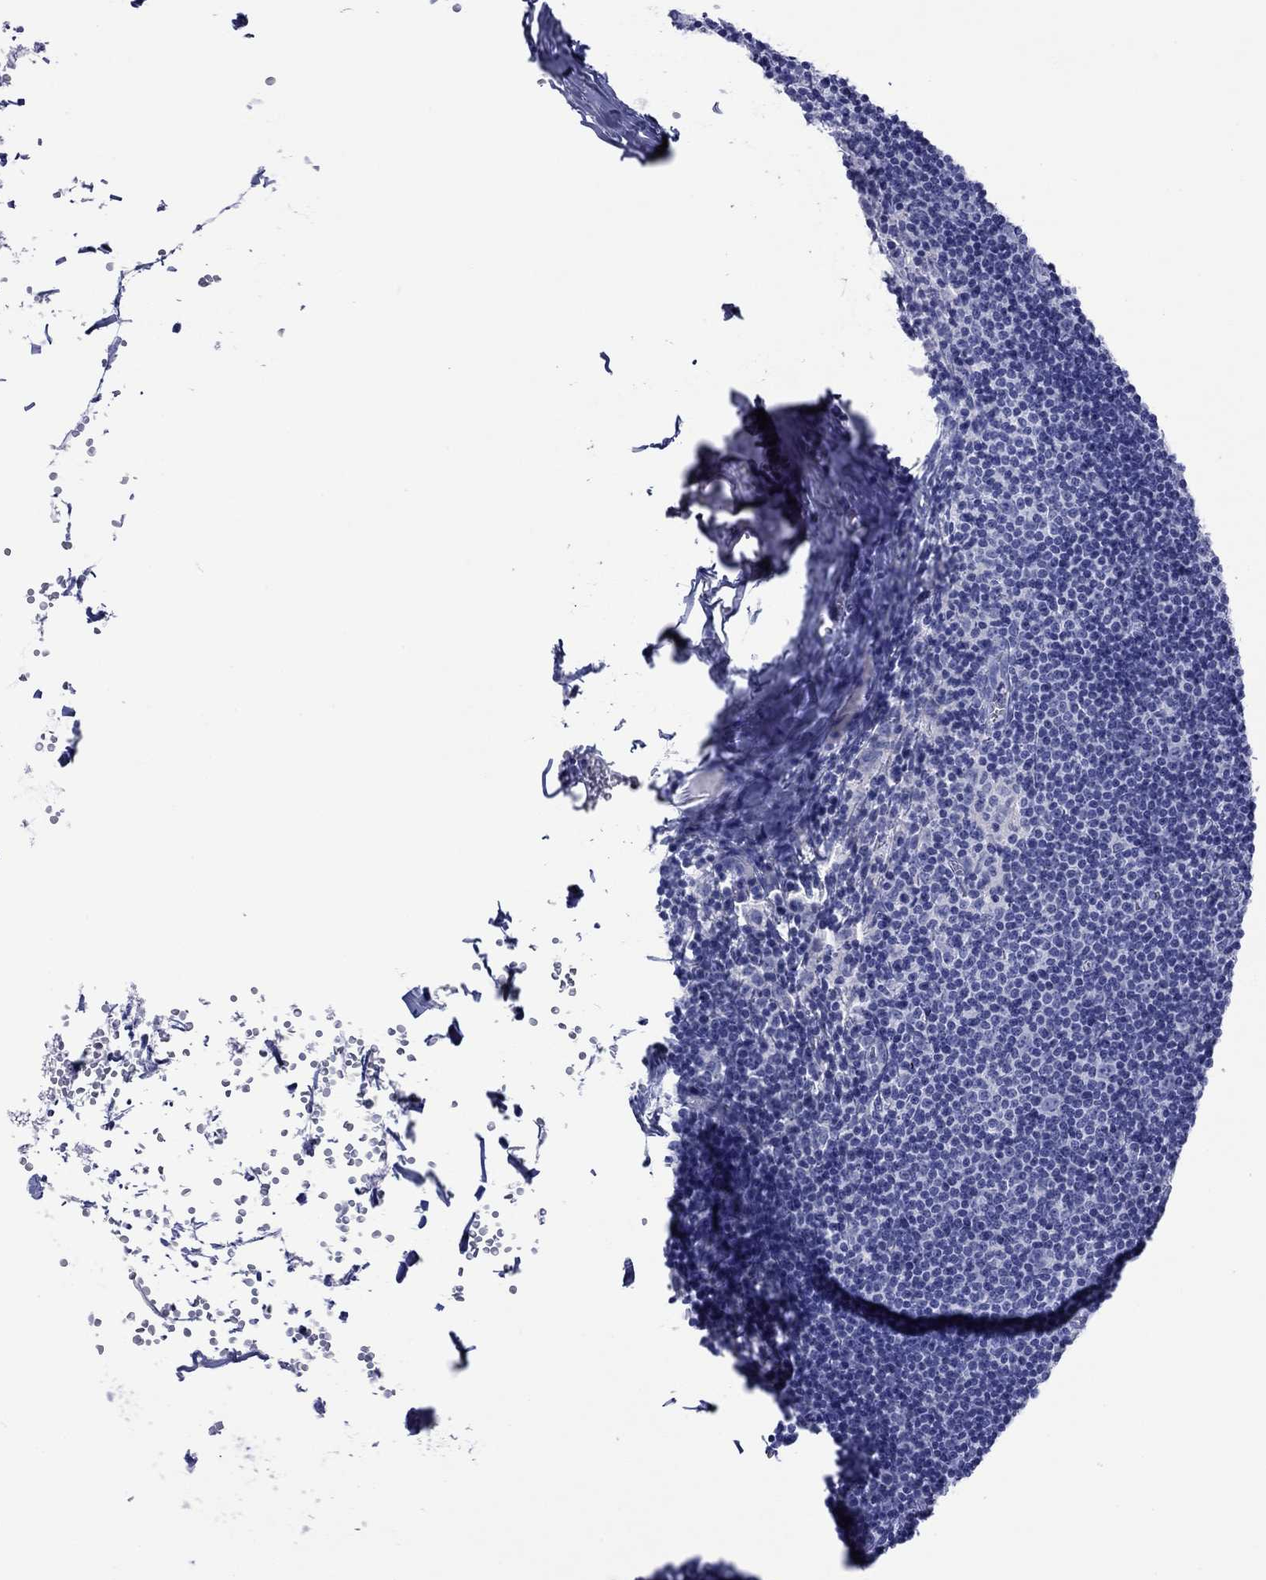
{"staining": {"intensity": "negative", "quantity": "none", "location": "none"}, "tissue": "lymph node", "cell_type": "Germinal center cells", "image_type": "normal", "snomed": [{"axis": "morphology", "description": "Normal tissue, NOS"}, {"axis": "topography", "description": "Lymph node"}], "caption": "Image shows no protein positivity in germinal center cells of normal lymph node. (Brightfield microscopy of DAB immunohistochemistry (IHC) at high magnification).", "gene": "MLANA", "patient": {"sex": "male", "age": 59}}